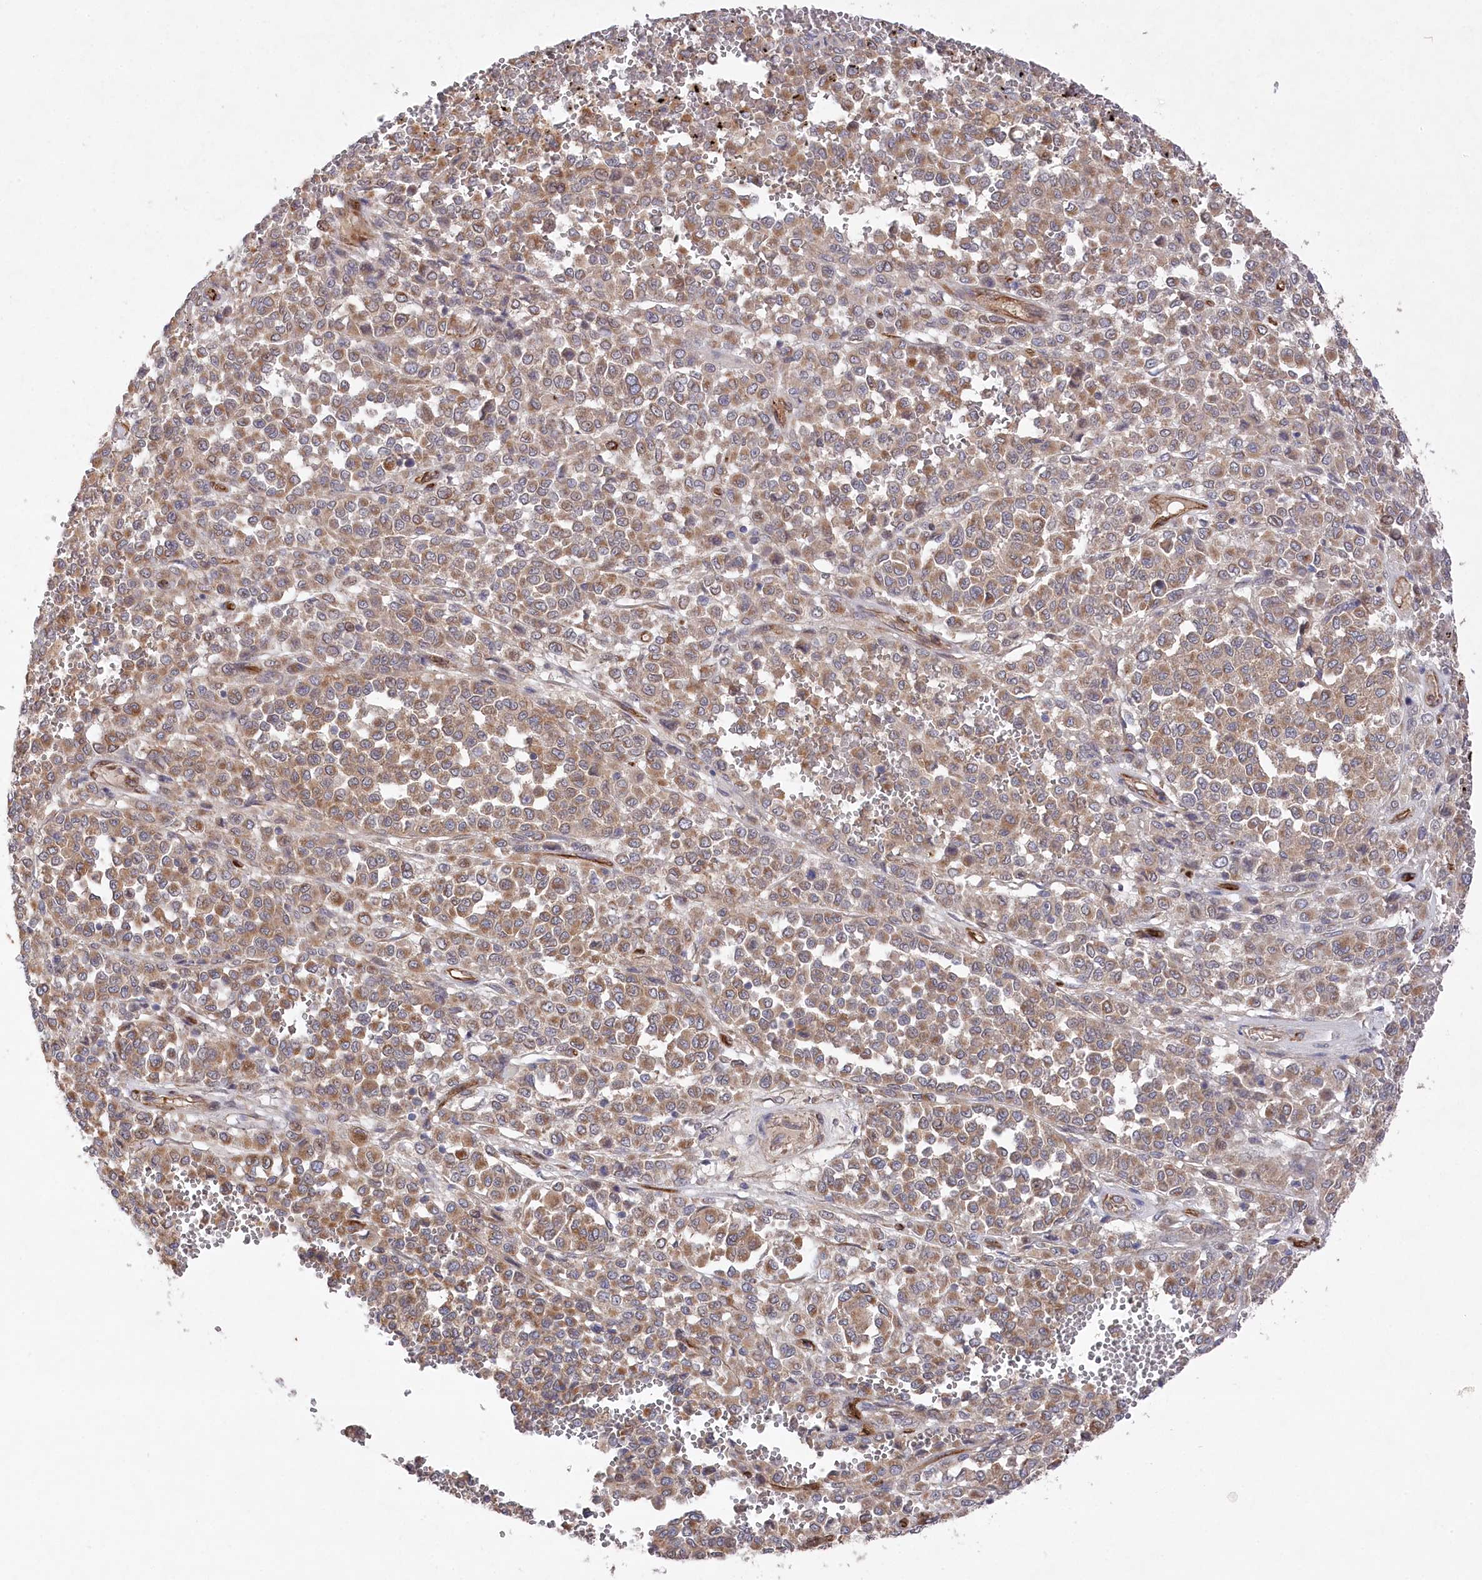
{"staining": {"intensity": "moderate", "quantity": ">75%", "location": "cytoplasmic/membranous"}, "tissue": "melanoma", "cell_type": "Tumor cells", "image_type": "cancer", "snomed": [{"axis": "morphology", "description": "Malignant melanoma, Metastatic site"}, {"axis": "topography", "description": "Pancreas"}], "caption": "Protein analysis of malignant melanoma (metastatic site) tissue exhibits moderate cytoplasmic/membranous staining in approximately >75% of tumor cells.", "gene": "MTPAP", "patient": {"sex": "female", "age": 30}}